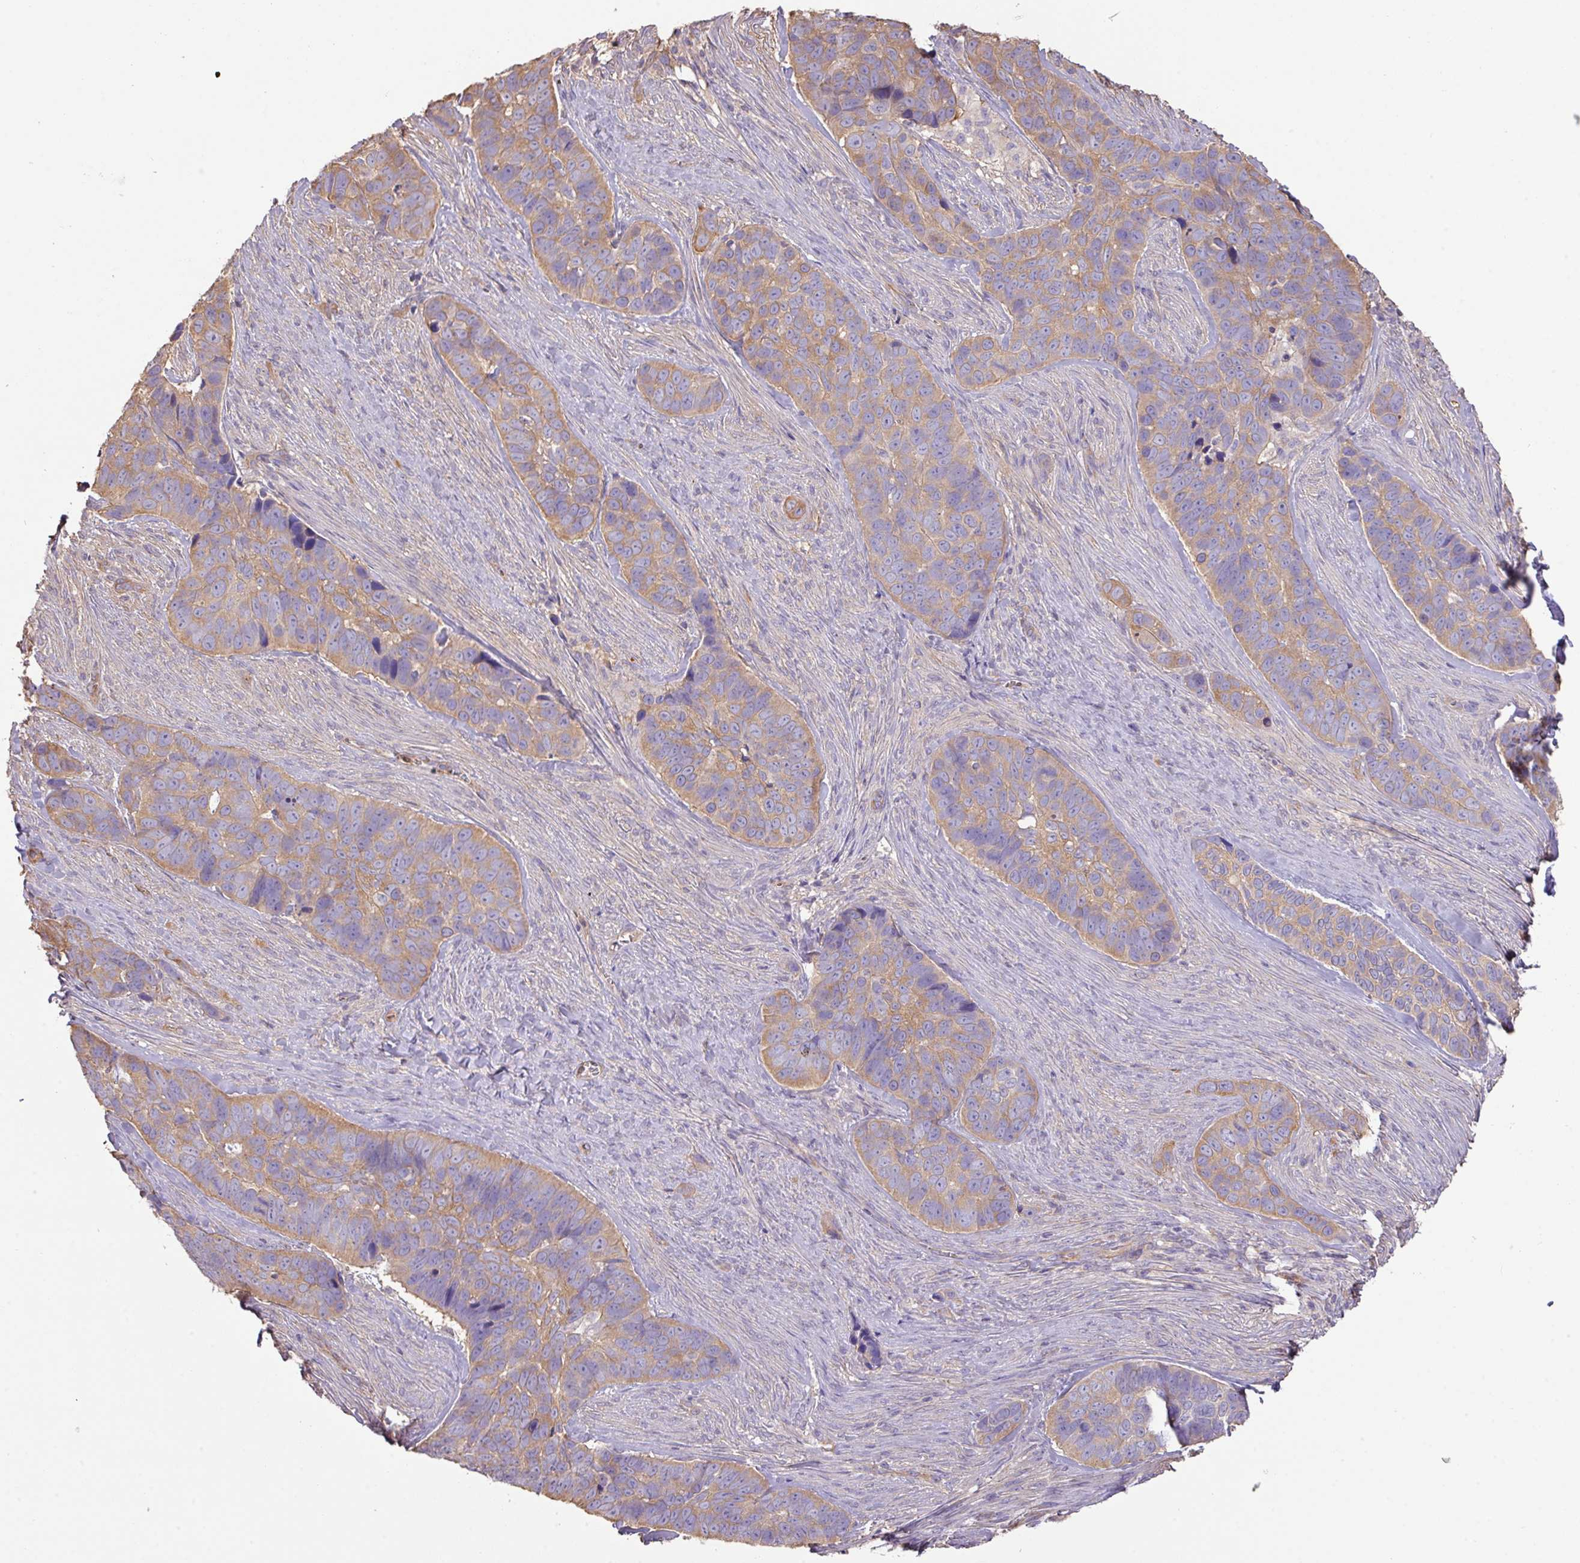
{"staining": {"intensity": "weak", "quantity": ">75%", "location": "cytoplasmic/membranous"}, "tissue": "skin cancer", "cell_type": "Tumor cells", "image_type": "cancer", "snomed": [{"axis": "morphology", "description": "Basal cell carcinoma"}, {"axis": "topography", "description": "Skin"}], "caption": "Weak cytoplasmic/membranous staining is identified in about >75% of tumor cells in basal cell carcinoma (skin).", "gene": "CALML4", "patient": {"sex": "female", "age": 82}}